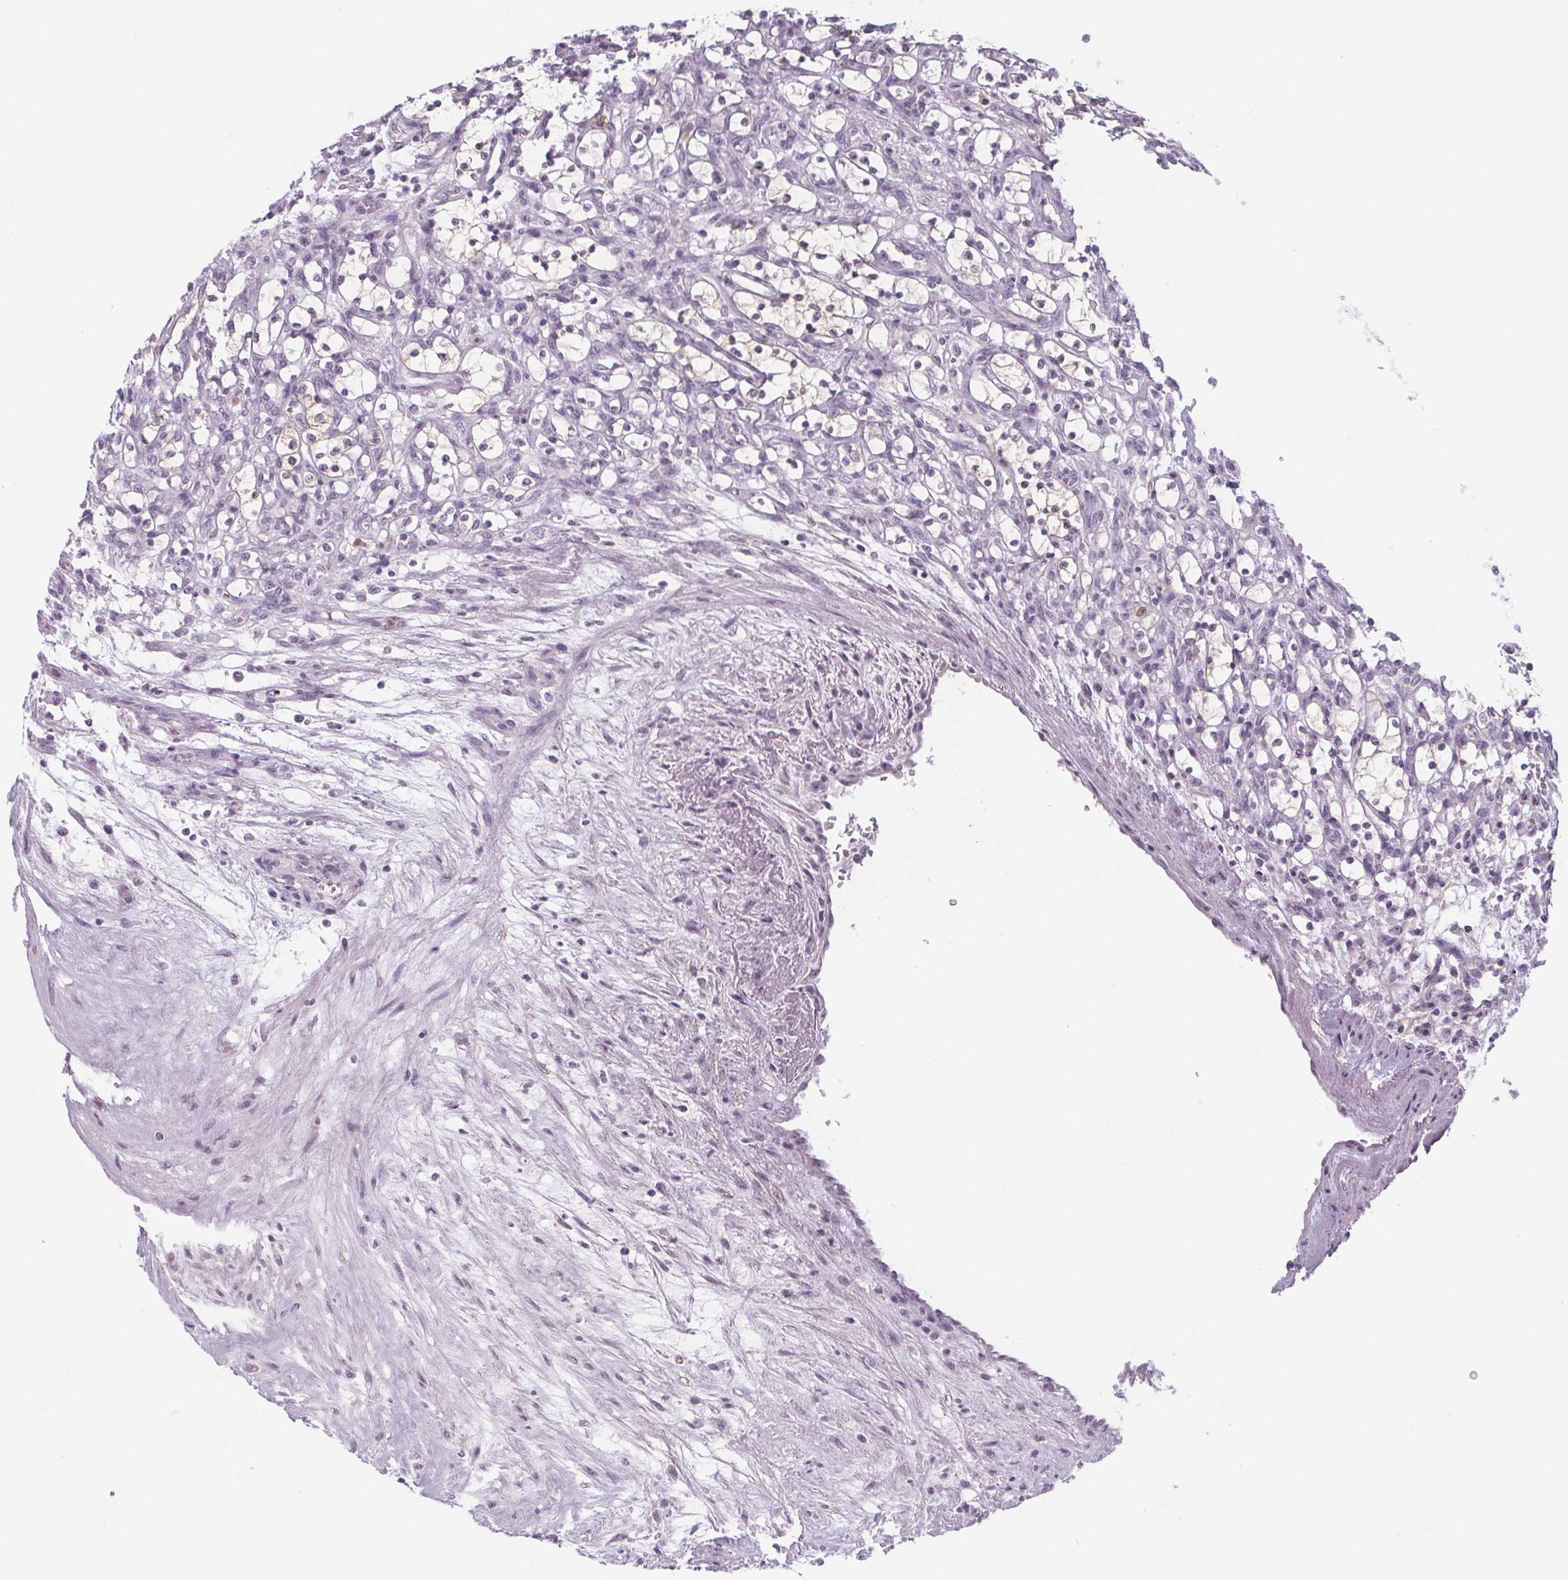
{"staining": {"intensity": "weak", "quantity": "<25%", "location": "nuclear"}, "tissue": "renal cancer", "cell_type": "Tumor cells", "image_type": "cancer", "snomed": [{"axis": "morphology", "description": "Adenocarcinoma, NOS"}, {"axis": "topography", "description": "Kidney"}], "caption": "Histopathology image shows no significant protein expression in tumor cells of renal cancer.", "gene": "NOLC1", "patient": {"sex": "female", "age": 69}}